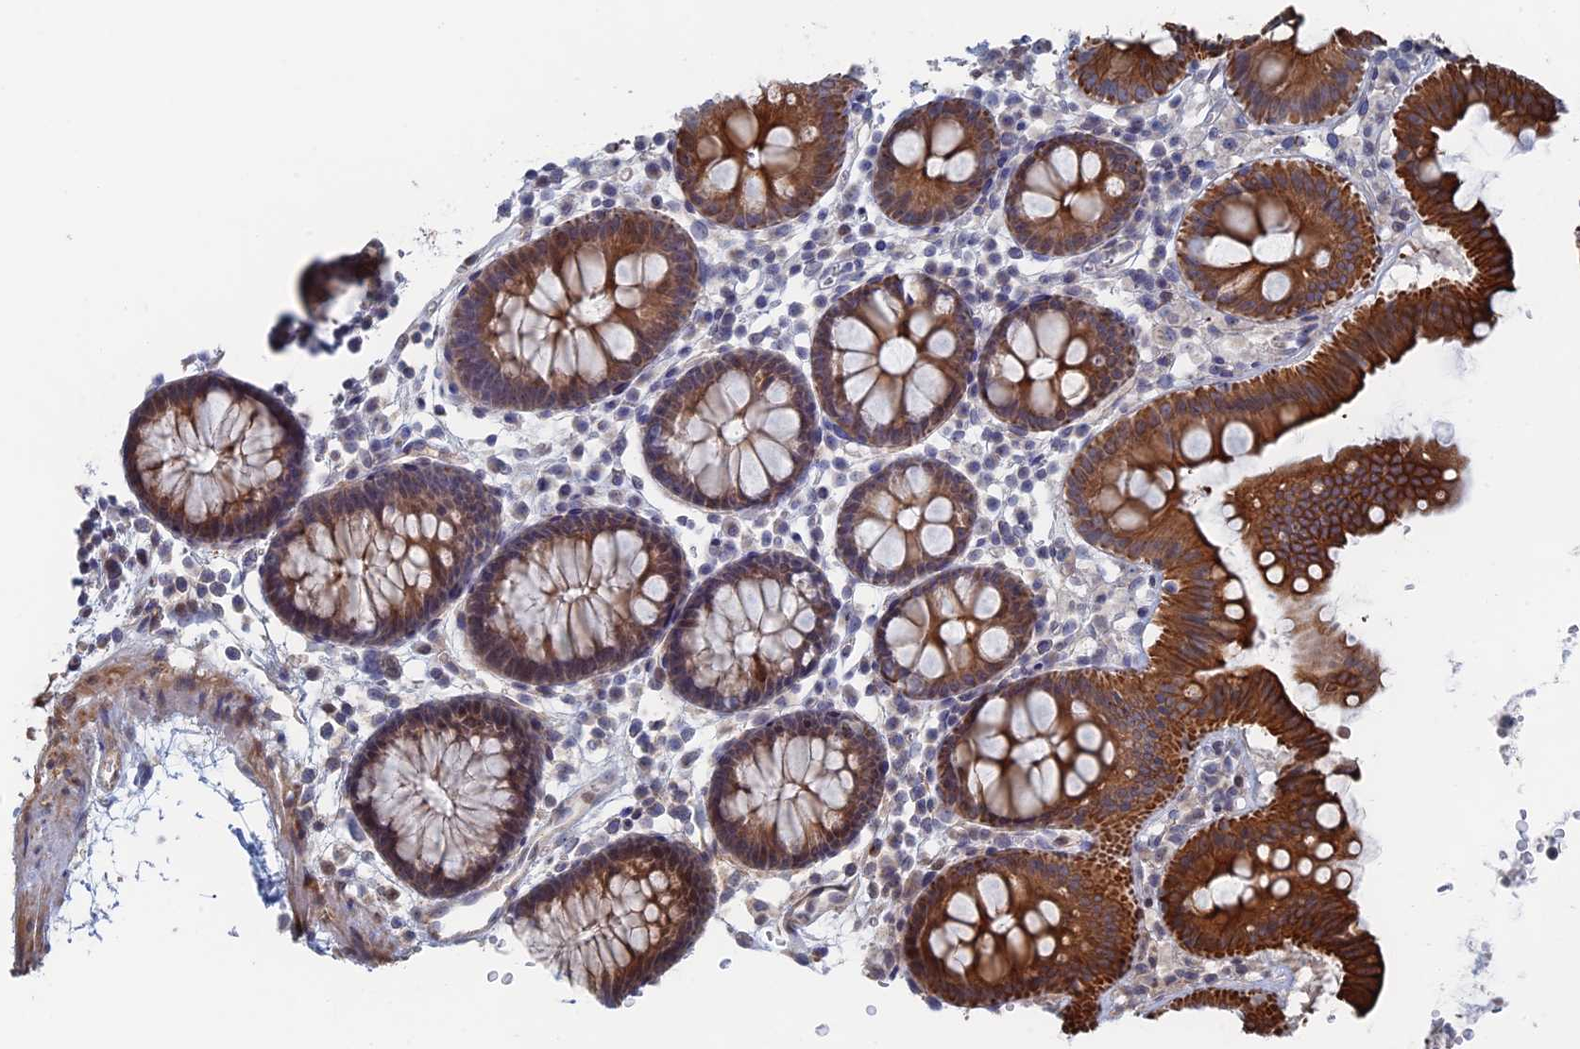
{"staining": {"intensity": "weak", "quantity": ">75%", "location": "cytoplasmic/membranous"}, "tissue": "colon", "cell_type": "Endothelial cells", "image_type": "normal", "snomed": [{"axis": "morphology", "description": "Normal tissue, NOS"}, {"axis": "topography", "description": "Colon"}], "caption": "Immunohistochemistry (DAB) staining of normal colon shows weak cytoplasmic/membranous protein positivity in about >75% of endothelial cells.", "gene": "IL7", "patient": {"sex": "male", "age": 75}}